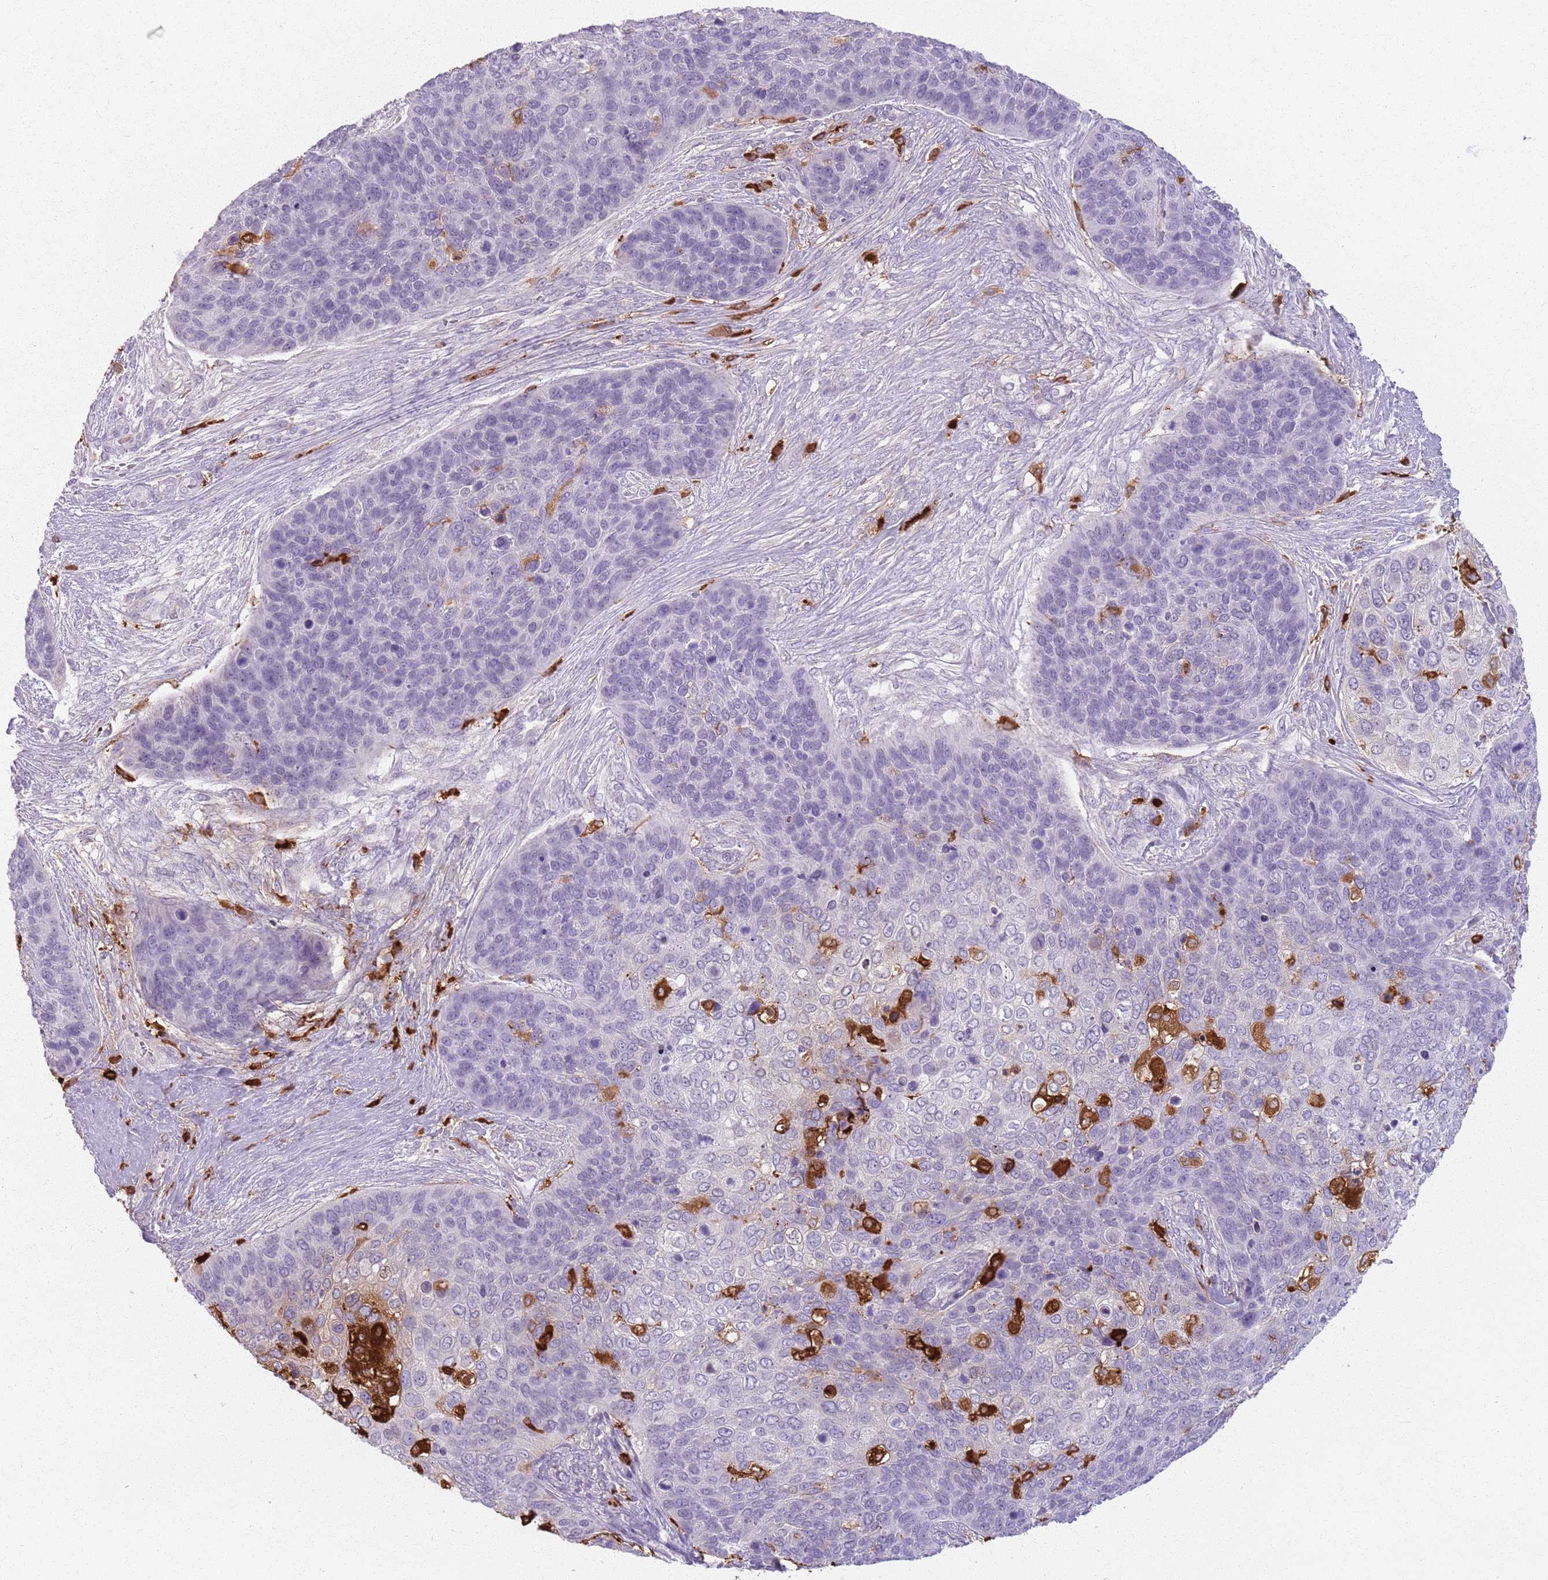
{"staining": {"intensity": "negative", "quantity": "none", "location": "none"}, "tissue": "skin cancer", "cell_type": "Tumor cells", "image_type": "cancer", "snomed": [{"axis": "morphology", "description": "Basal cell carcinoma"}, {"axis": "topography", "description": "Skin"}], "caption": "Immunohistochemistry of skin cancer displays no staining in tumor cells. (Stains: DAB (3,3'-diaminobenzidine) immunohistochemistry (IHC) with hematoxylin counter stain, Microscopy: brightfield microscopy at high magnification).", "gene": "GDPGP1", "patient": {"sex": "female", "age": 74}}